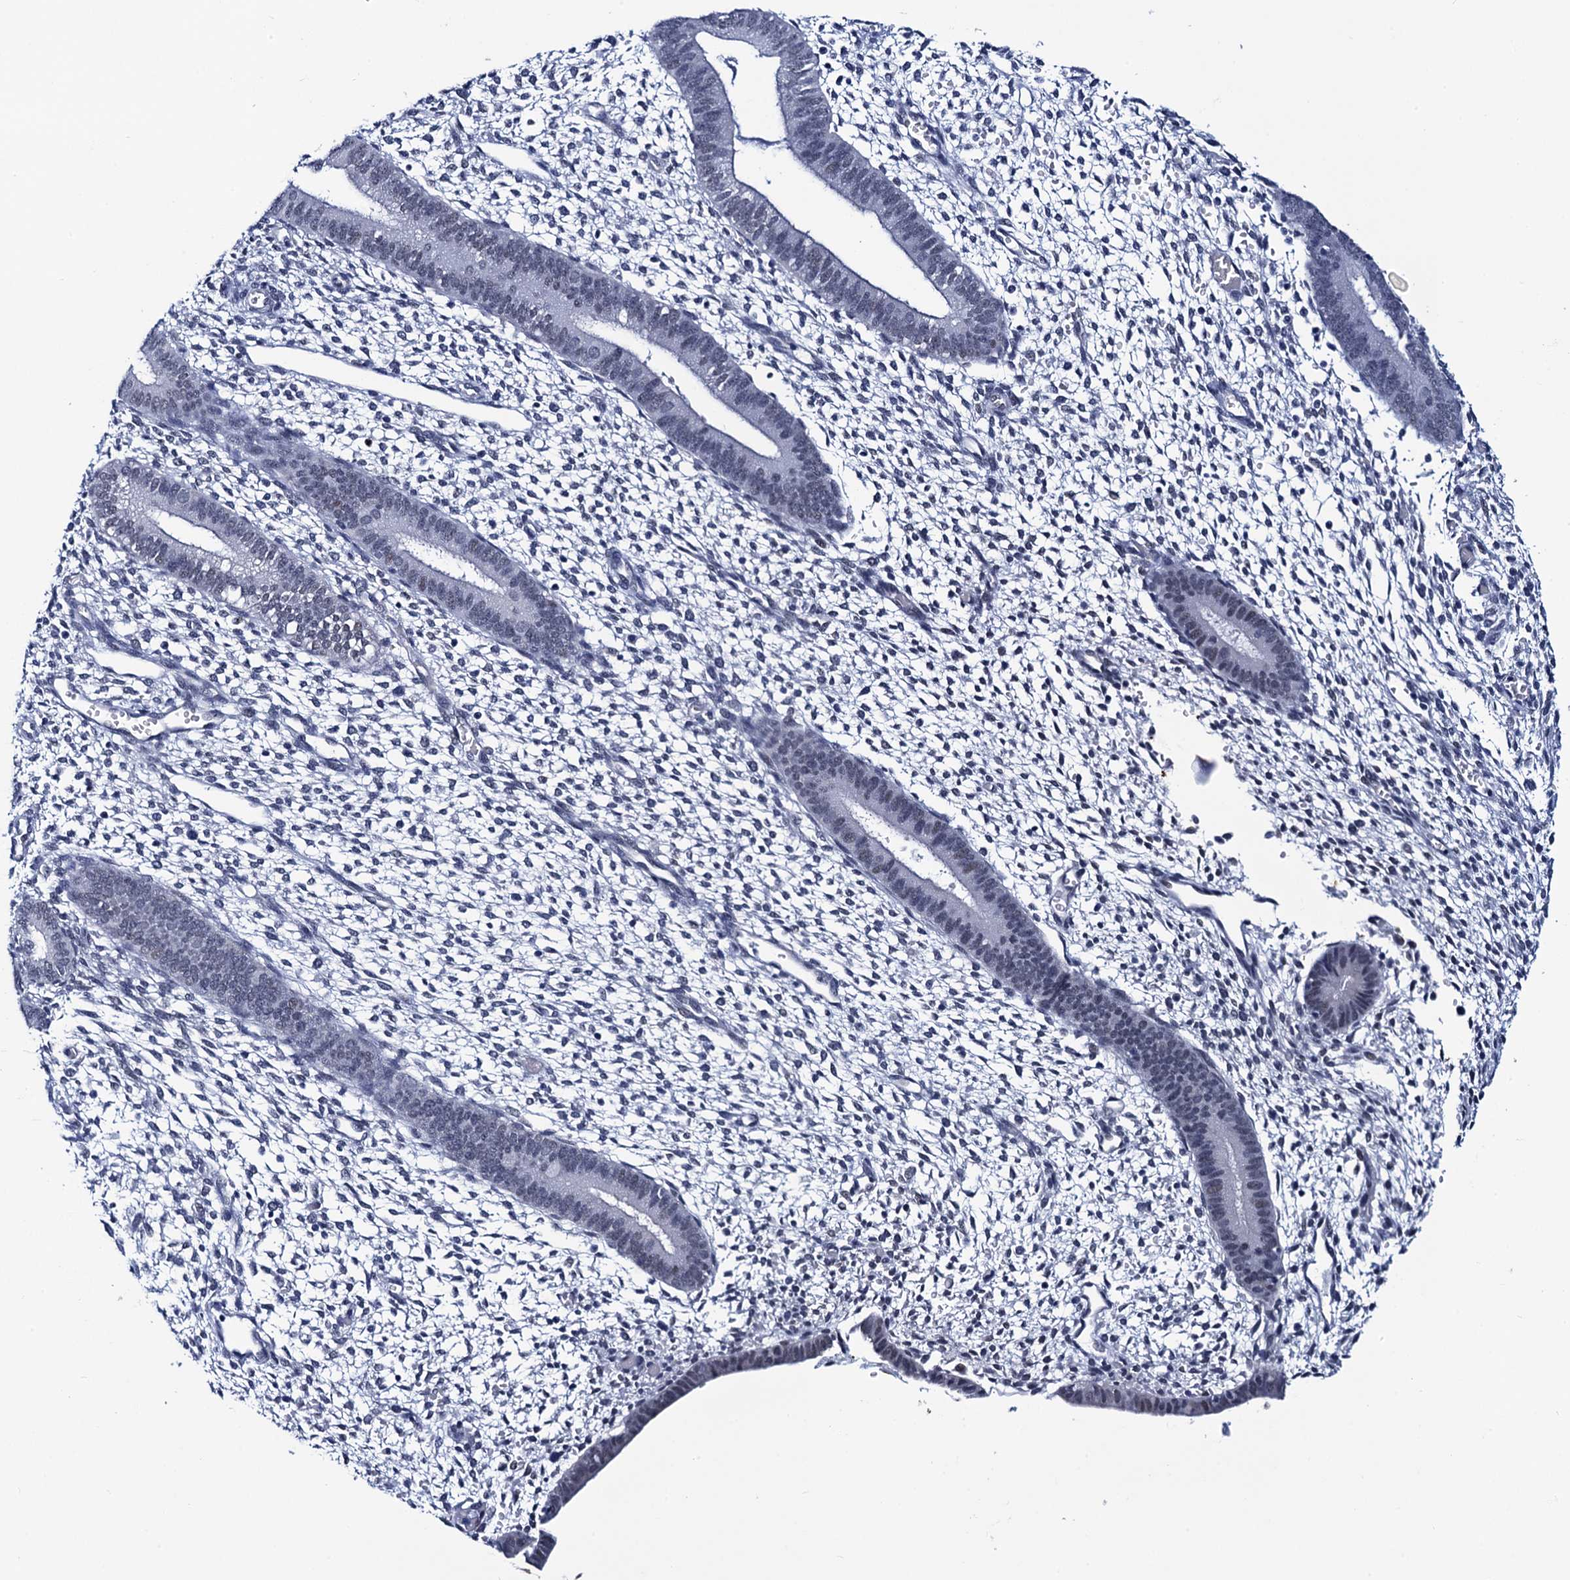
{"staining": {"intensity": "negative", "quantity": "none", "location": "none"}, "tissue": "endometrium", "cell_type": "Cells in endometrial stroma", "image_type": "normal", "snomed": [{"axis": "morphology", "description": "Normal tissue, NOS"}, {"axis": "topography", "description": "Endometrium"}], "caption": "The immunohistochemistry (IHC) image has no significant expression in cells in endometrial stroma of endometrium. (IHC, brightfield microscopy, high magnification).", "gene": "C16orf87", "patient": {"sex": "female", "age": 46}}